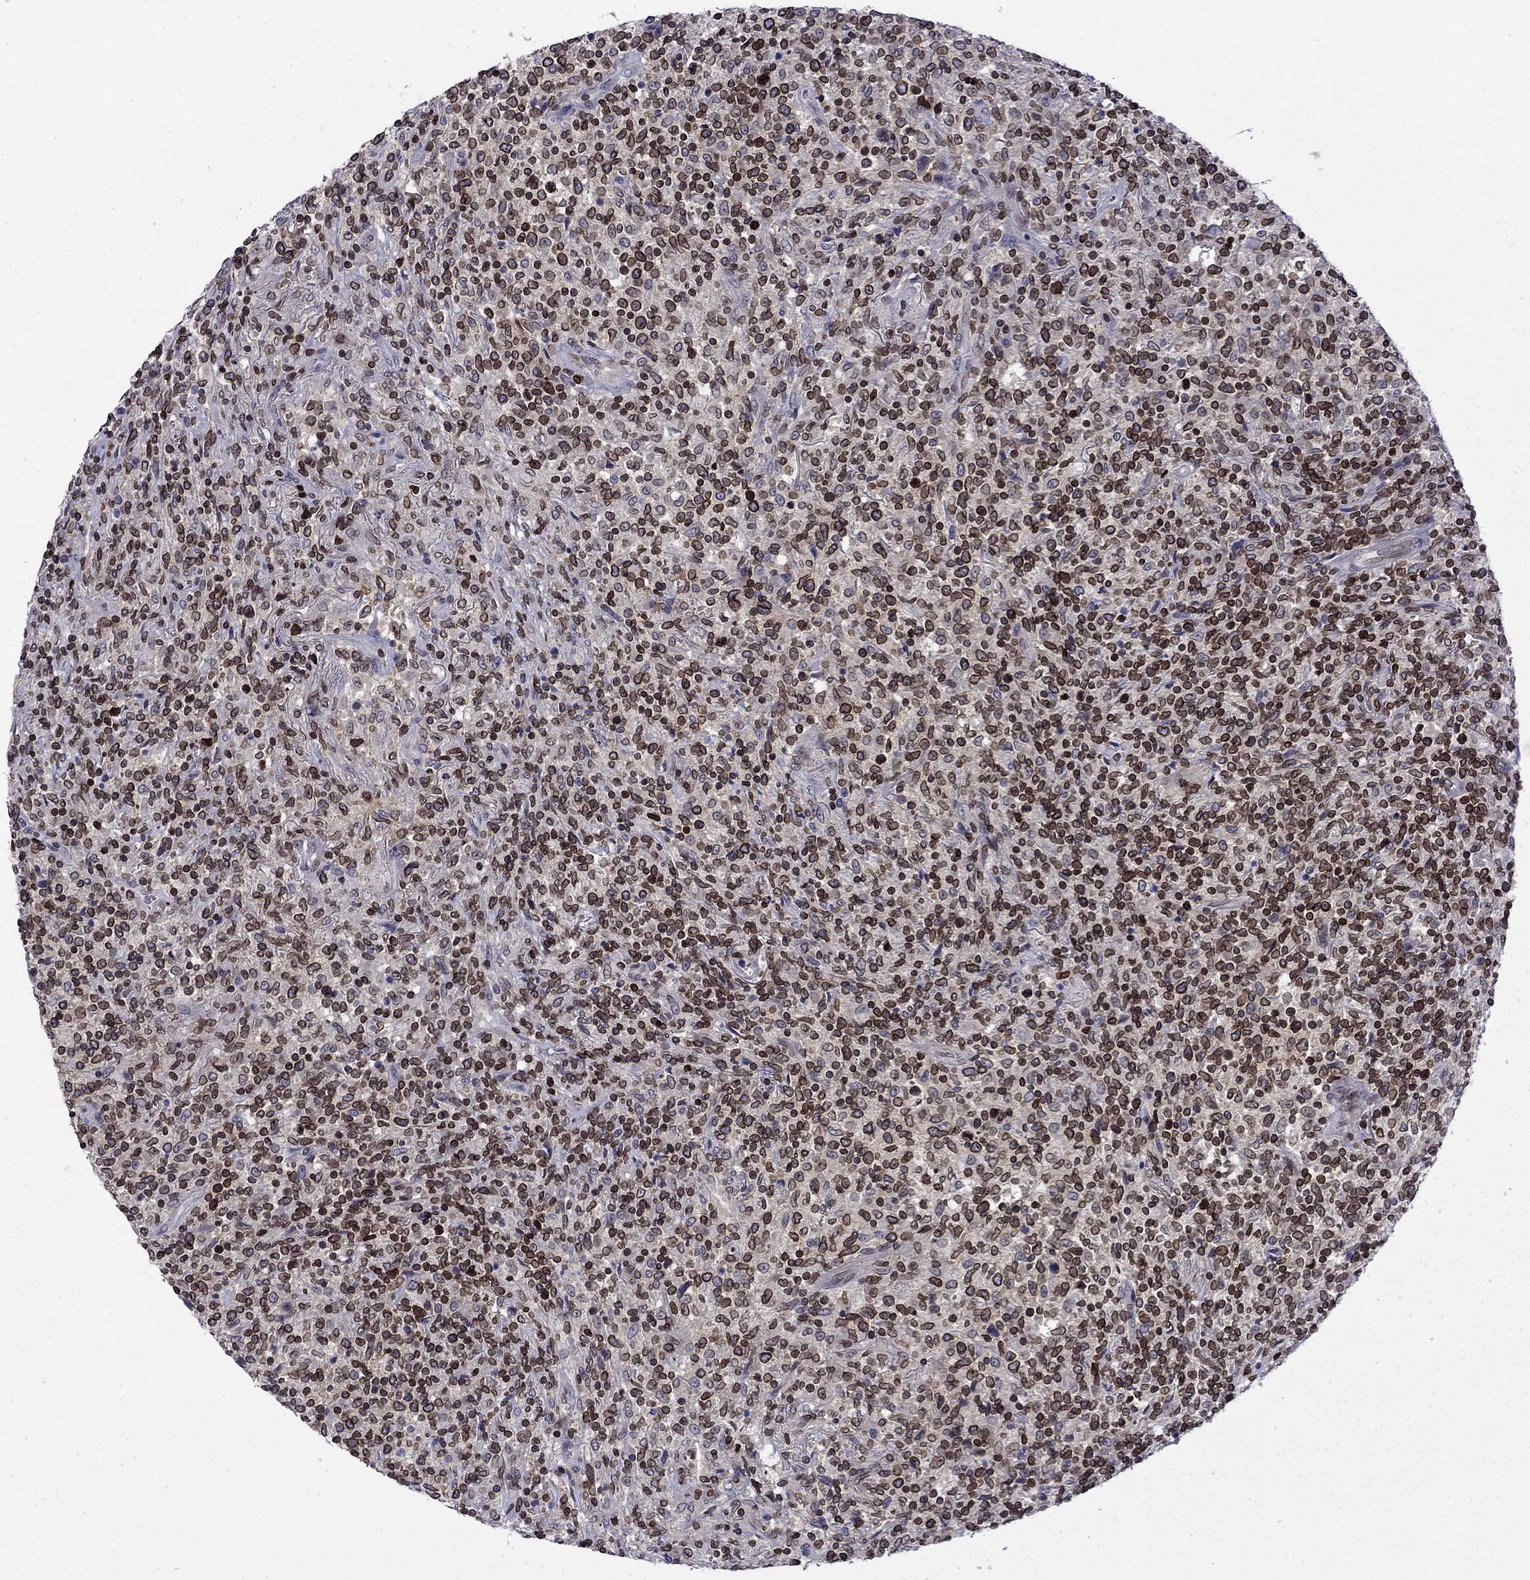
{"staining": {"intensity": "strong", "quantity": ">75%", "location": "cytoplasmic/membranous,nuclear"}, "tissue": "lymphoma", "cell_type": "Tumor cells", "image_type": "cancer", "snomed": [{"axis": "morphology", "description": "Malignant lymphoma, non-Hodgkin's type, High grade"}, {"axis": "topography", "description": "Lung"}], "caption": "Brown immunohistochemical staining in high-grade malignant lymphoma, non-Hodgkin's type displays strong cytoplasmic/membranous and nuclear expression in about >75% of tumor cells.", "gene": "SLA", "patient": {"sex": "male", "age": 79}}